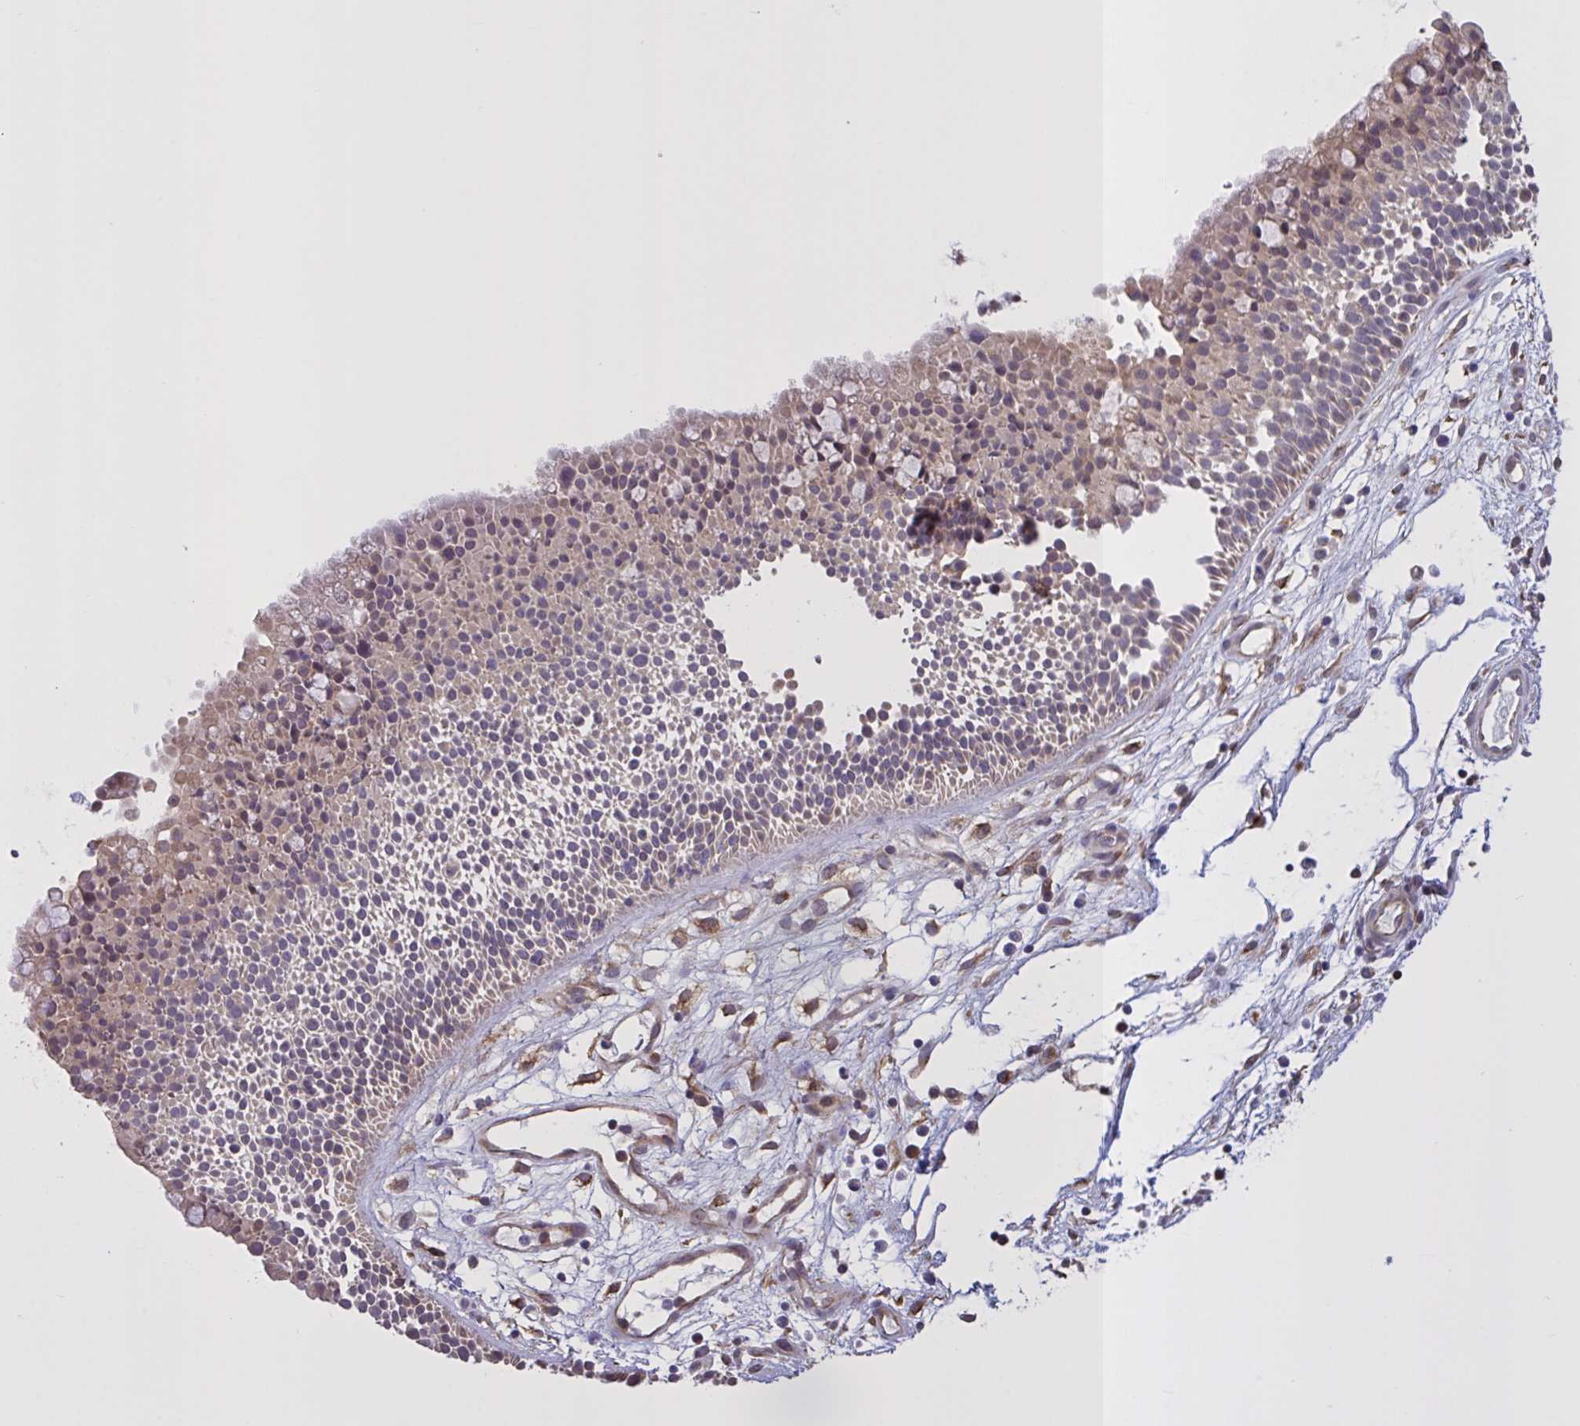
{"staining": {"intensity": "weak", "quantity": ">75%", "location": "cytoplasmic/membranous"}, "tissue": "nasopharynx", "cell_type": "Respiratory epithelial cells", "image_type": "normal", "snomed": [{"axis": "morphology", "description": "Normal tissue, NOS"}, {"axis": "topography", "description": "Nasopharynx"}], "caption": "The photomicrograph shows a brown stain indicating the presence of a protein in the cytoplasmic/membranous of respiratory epithelial cells in nasopharynx.", "gene": "MRGPRX2", "patient": {"sex": "male", "age": 56}}